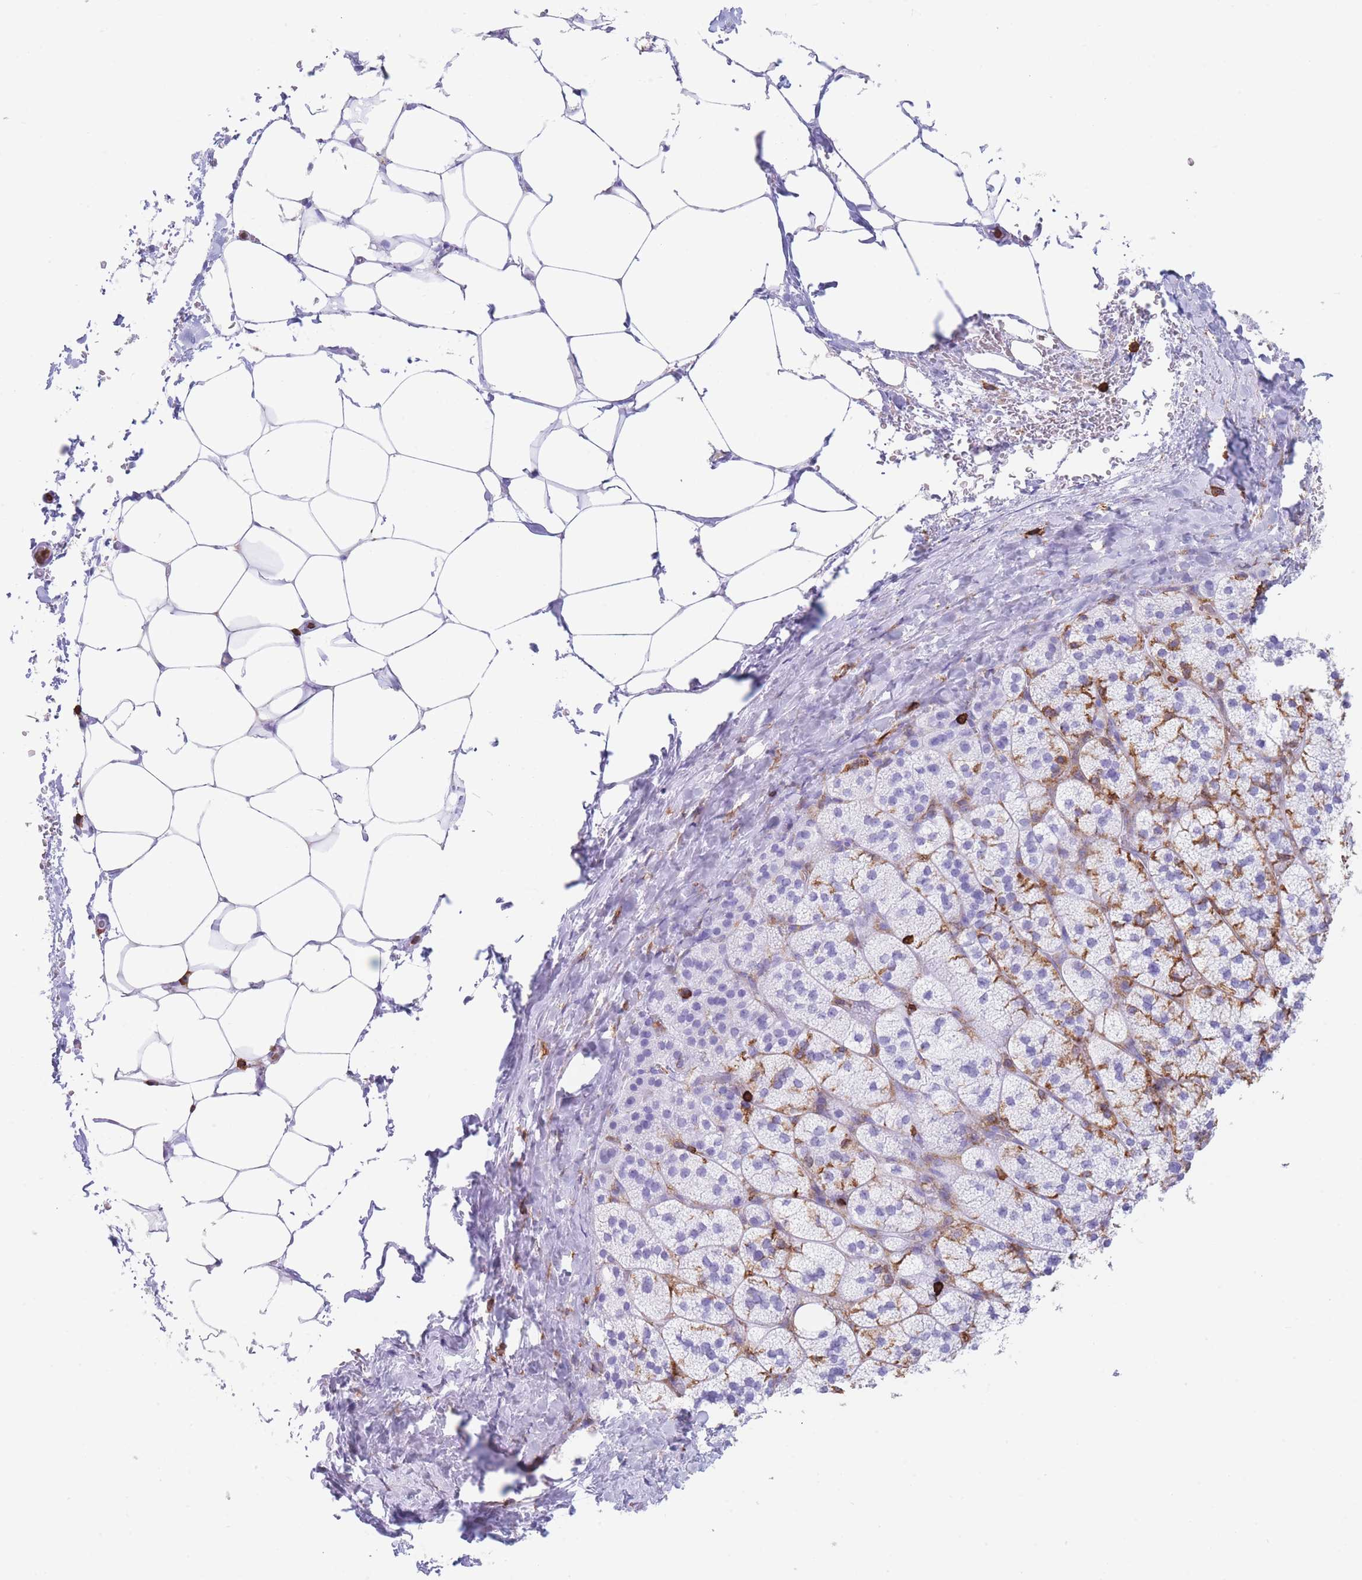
{"staining": {"intensity": "moderate", "quantity": "<25%", "location": "cytoplasmic/membranous"}, "tissue": "adrenal gland", "cell_type": "Glandular cells", "image_type": "normal", "snomed": [{"axis": "morphology", "description": "Normal tissue, NOS"}, {"axis": "topography", "description": "Adrenal gland"}], "caption": "An immunohistochemistry (IHC) micrograph of unremarkable tissue is shown. Protein staining in brown labels moderate cytoplasmic/membranous positivity in adrenal gland within glandular cells.", "gene": "CORO1A", "patient": {"sex": "female", "age": 58}}